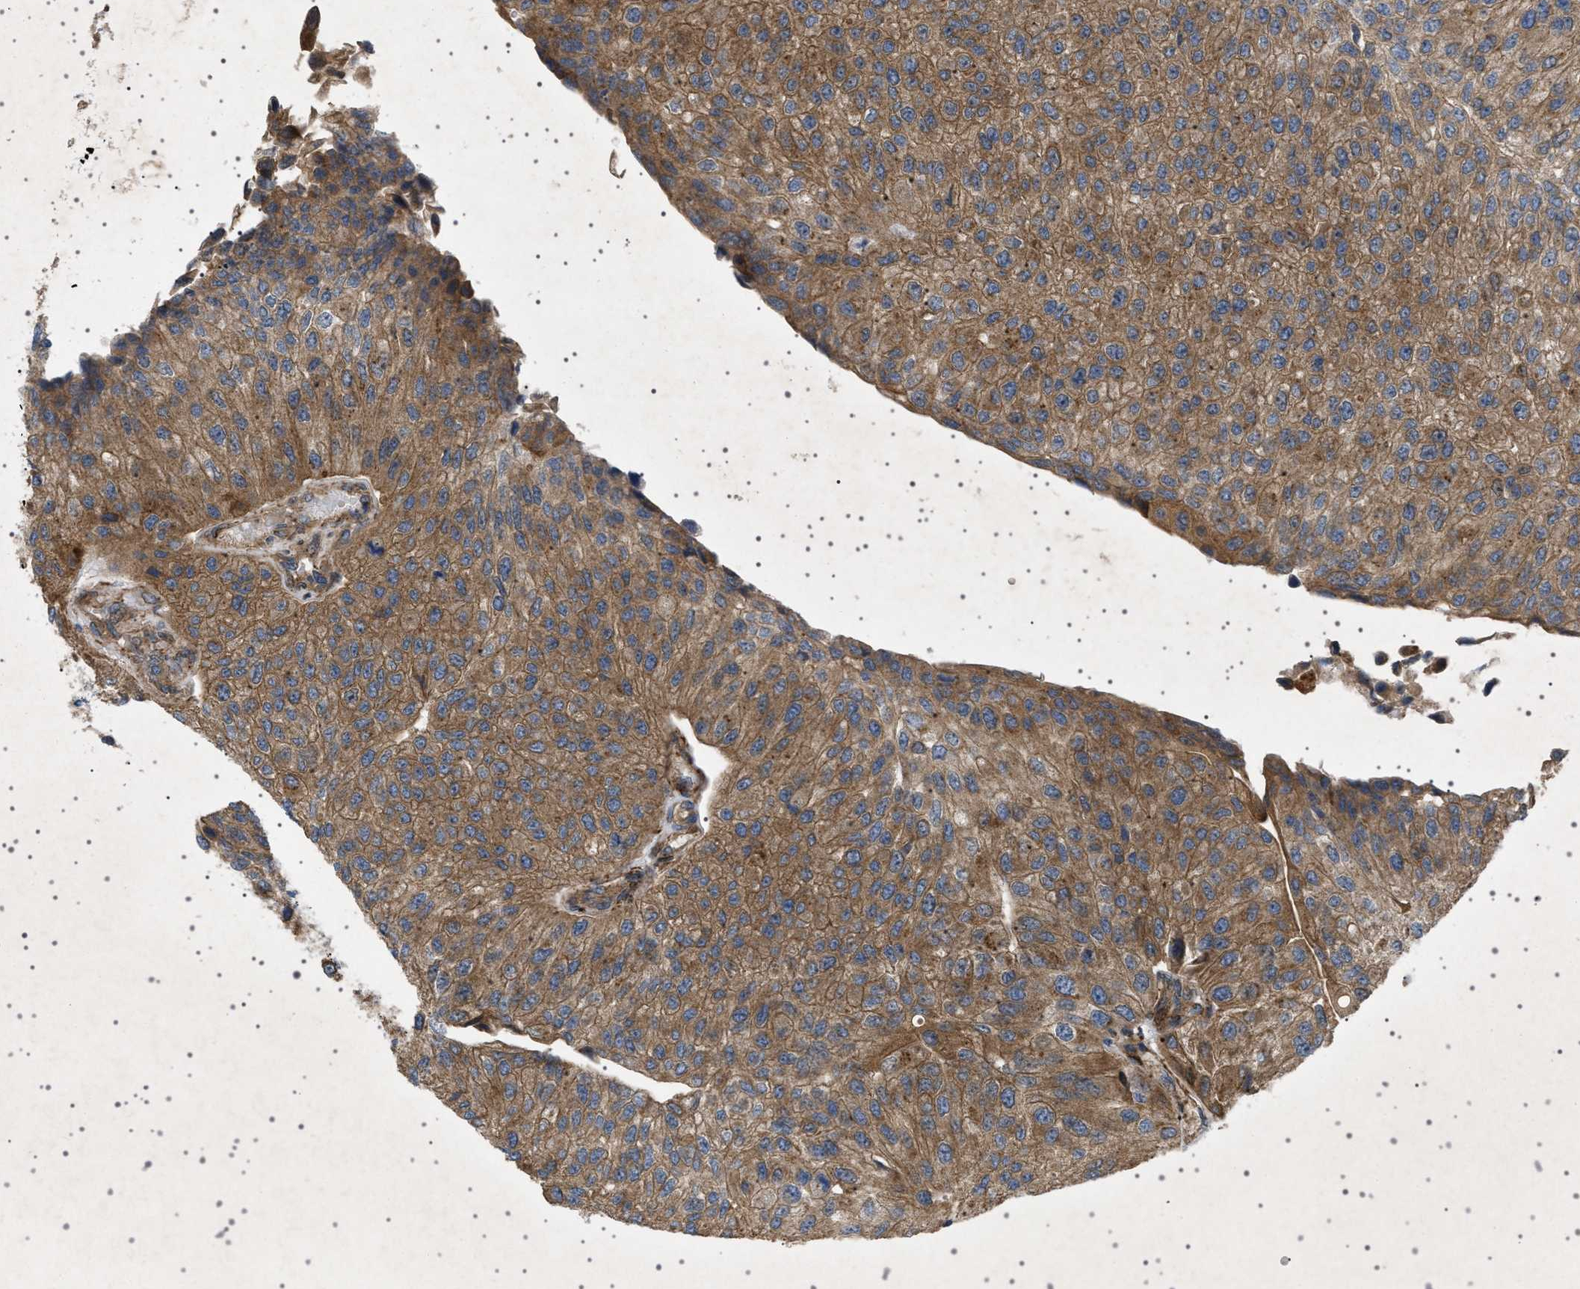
{"staining": {"intensity": "strong", "quantity": ">75%", "location": "cytoplasmic/membranous"}, "tissue": "urothelial cancer", "cell_type": "Tumor cells", "image_type": "cancer", "snomed": [{"axis": "morphology", "description": "Urothelial carcinoma, High grade"}, {"axis": "topography", "description": "Kidney"}, {"axis": "topography", "description": "Urinary bladder"}], "caption": "Strong cytoplasmic/membranous positivity is seen in about >75% of tumor cells in urothelial carcinoma (high-grade). (DAB IHC with brightfield microscopy, high magnification).", "gene": "CCDC186", "patient": {"sex": "male", "age": 77}}